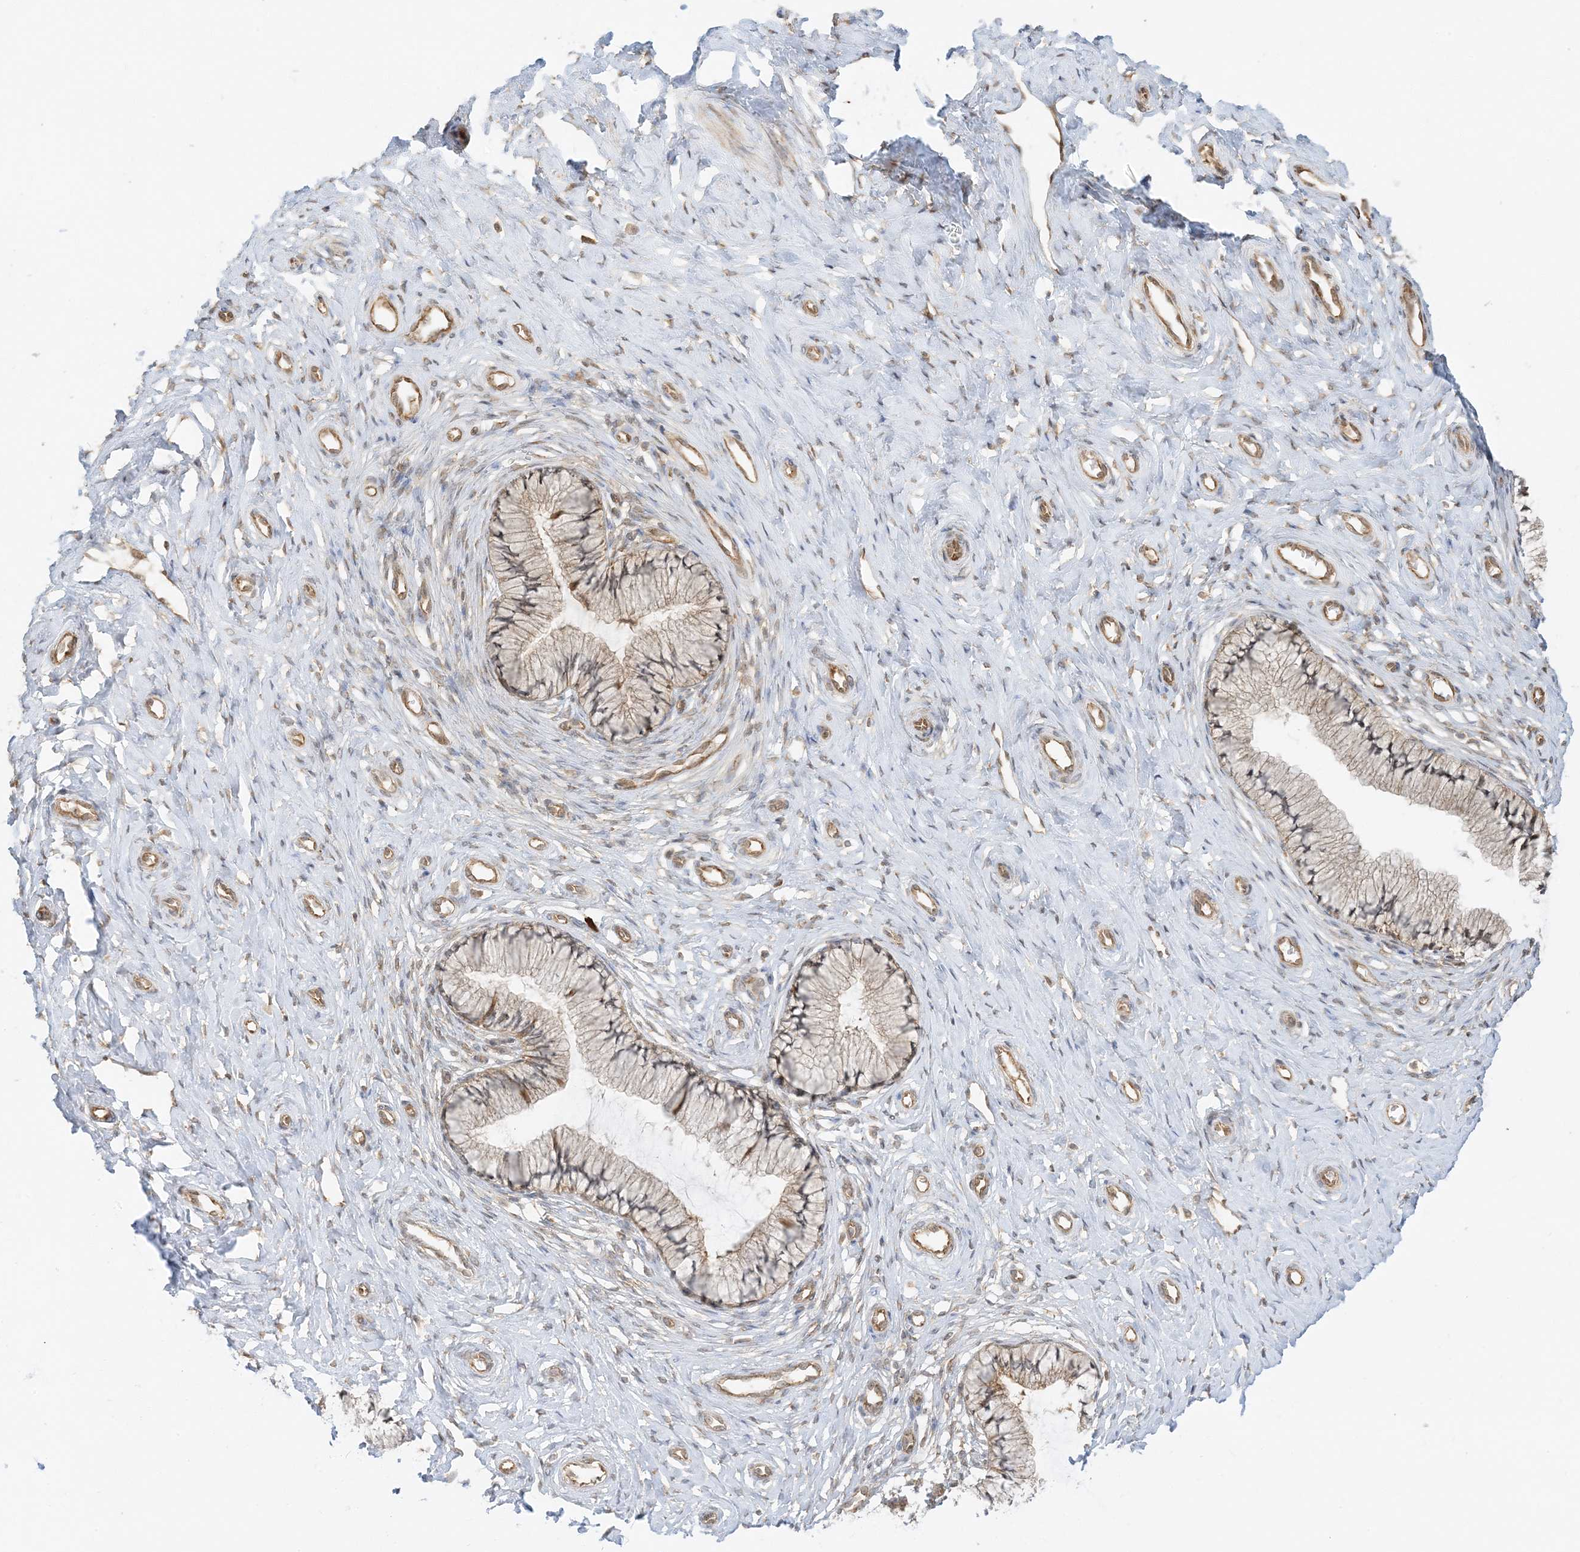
{"staining": {"intensity": "weak", "quantity": "25%-75%", "location": "cytoplasmic/membranous"}, "tissue": "cervix", "cell_type": "Glandular cells", "image_type": "normal", "snomed": [{"axis": "morphology", "description": "Normal tissue, NOS"}, {"axis": "topography", "description": "Cervix"}], "caption": "Protein expression analysis of unremarkable human cervix reveals weak cytoplasmic/membranous positivity in about 25%-75% of glandular cells. (IHC, brightfield microscopy, high magnification).", "gene": "UBAP2L", "patient": {"sex": "female", "age": 36}}